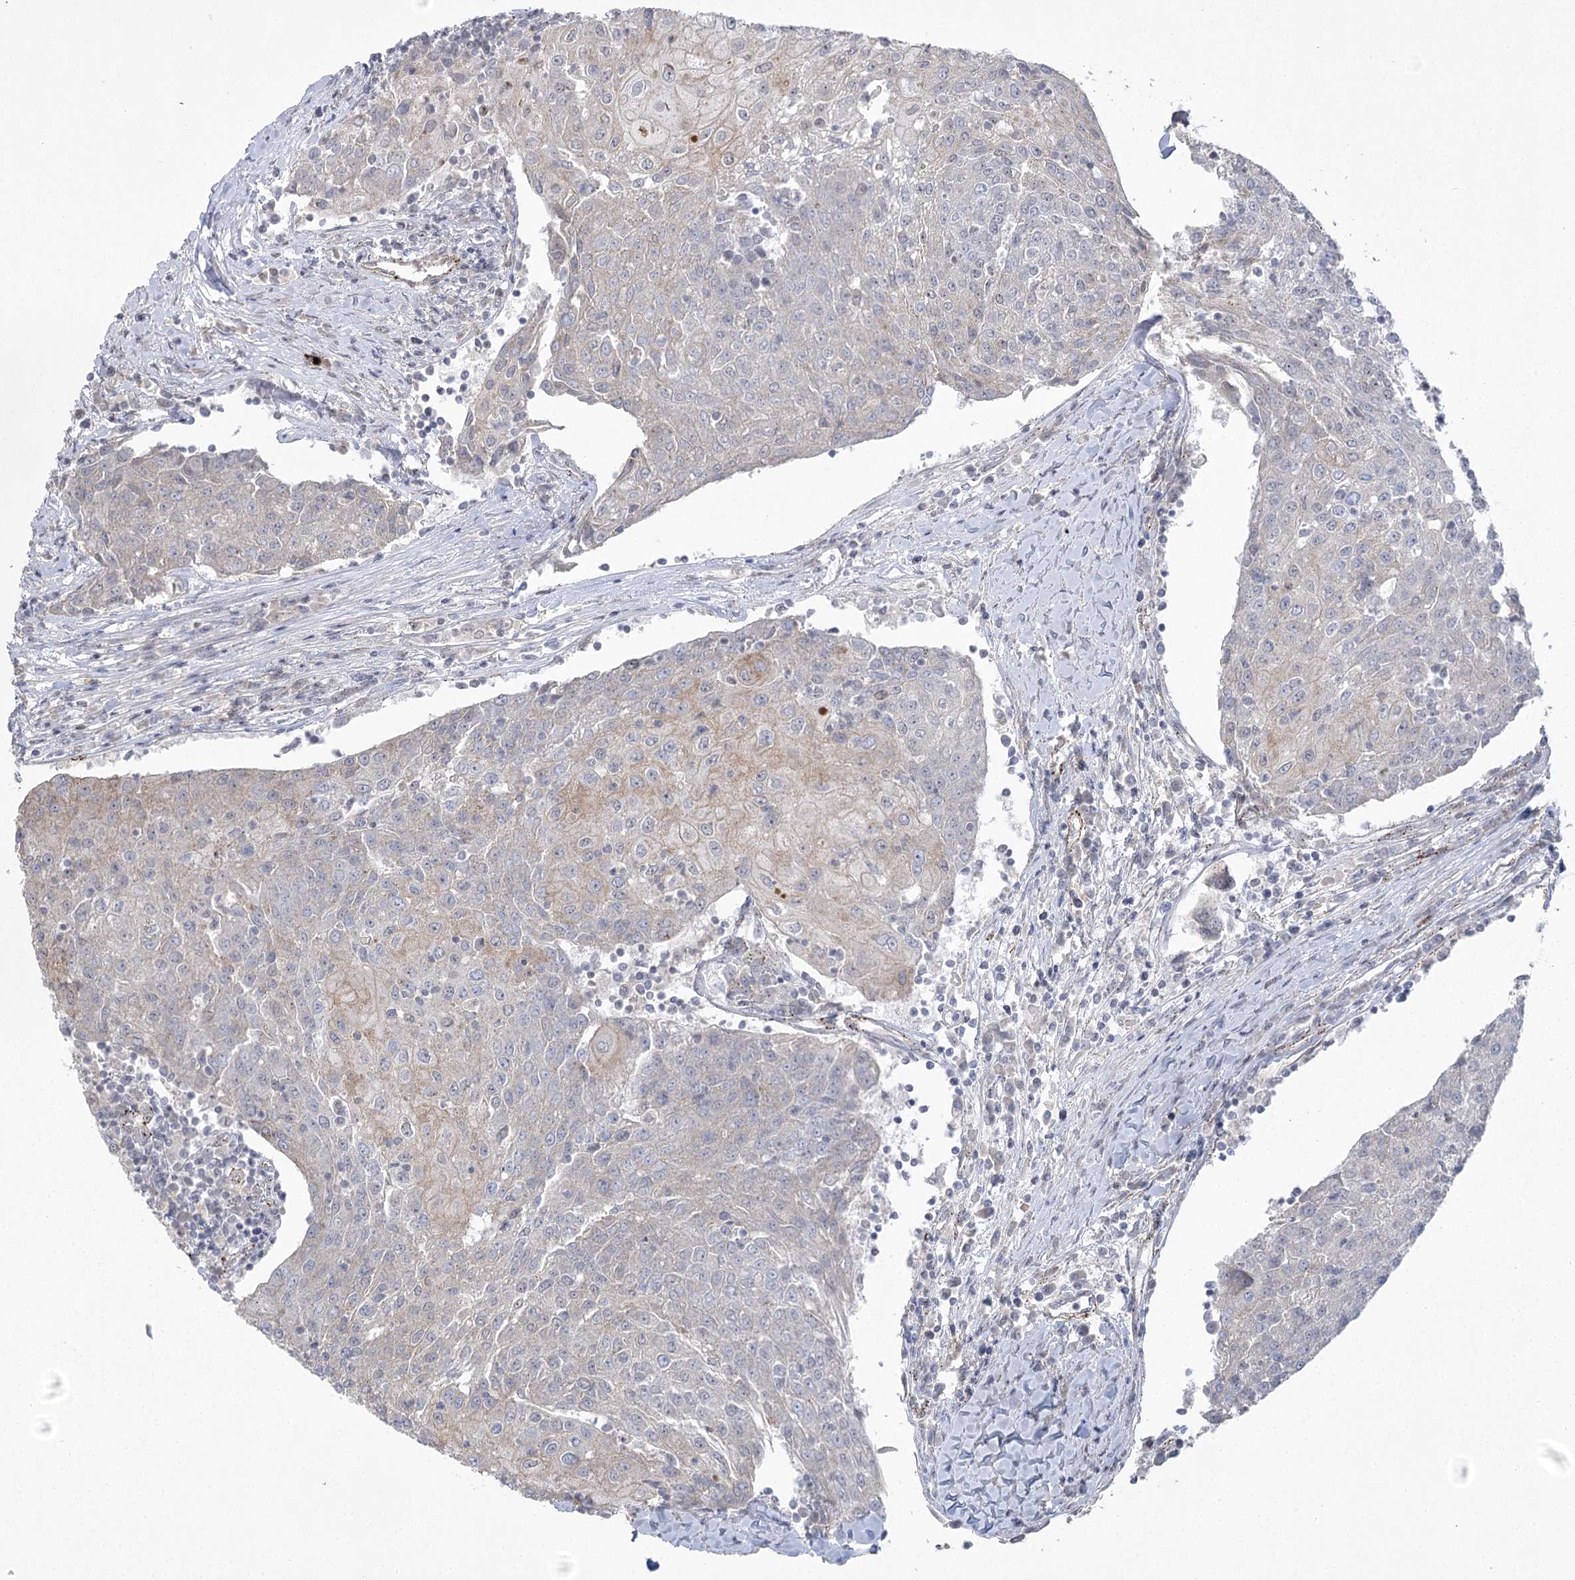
{"staining": {"intensity": "weak", "quantity": "<25%", "location": "cytoplasmic/membranous,nuclear"}, "tissue": "urothelial cancer", "cell_type": "Tumor cells", "image_type": "cancer", "snomed": [{"axis": "morphology", "description": "Urothelial carcinoma, High grade"}, {"axis": "topography", "description": "Urinary bladder"}], "caption": "High power microscopy image of an IHC micrograph of high-grade urothelial carcinoma, revealing no significant staining in tumor cells. (DAB (3,3'-diaminobenzidine) IHC with hematoxylin counter stain).", "gene": "AMTN", "patient": {"sex": "female", "age": 85}}